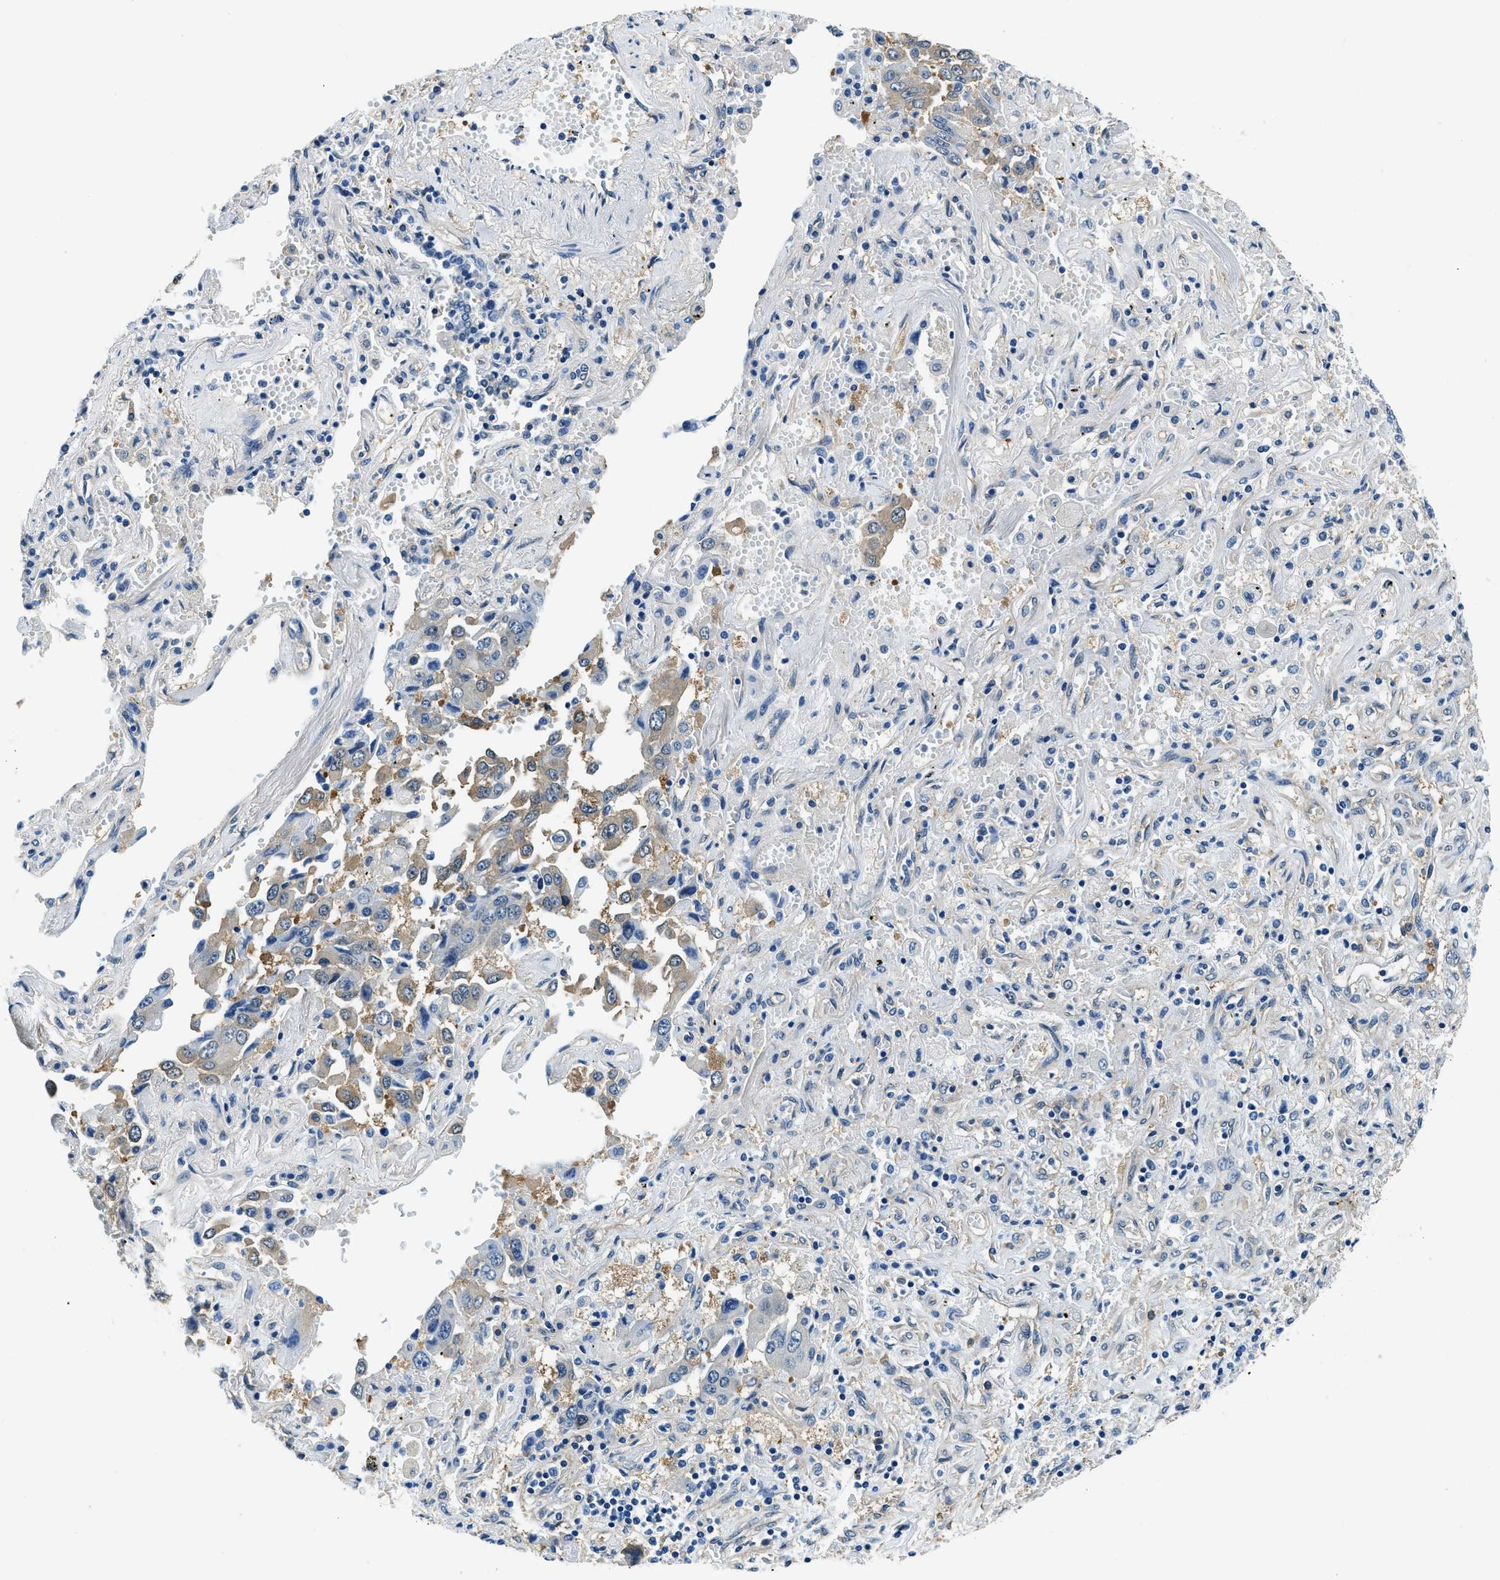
{"staining": {"intensity": "moderate", "quantity": "25%-75%", "location": "cytoplasmic/membranous"}, "tissue": "lung cancer", "cell_type": "Tumor cells", "image_type": "cancer", "snomed": [{"axis": "morphology", "description": "Adenocarcinoma, NOS"}, {"axis": "topography", "description": "Lung"}], "caption": "Human lung cancer stained for a protein (brown) demonstrates moderate cytoplasmic/membranous positive expression in about 25%-75% of tumor cells.", "gene": "TWF1", "patient": {"sex": "female", "age": 65}}